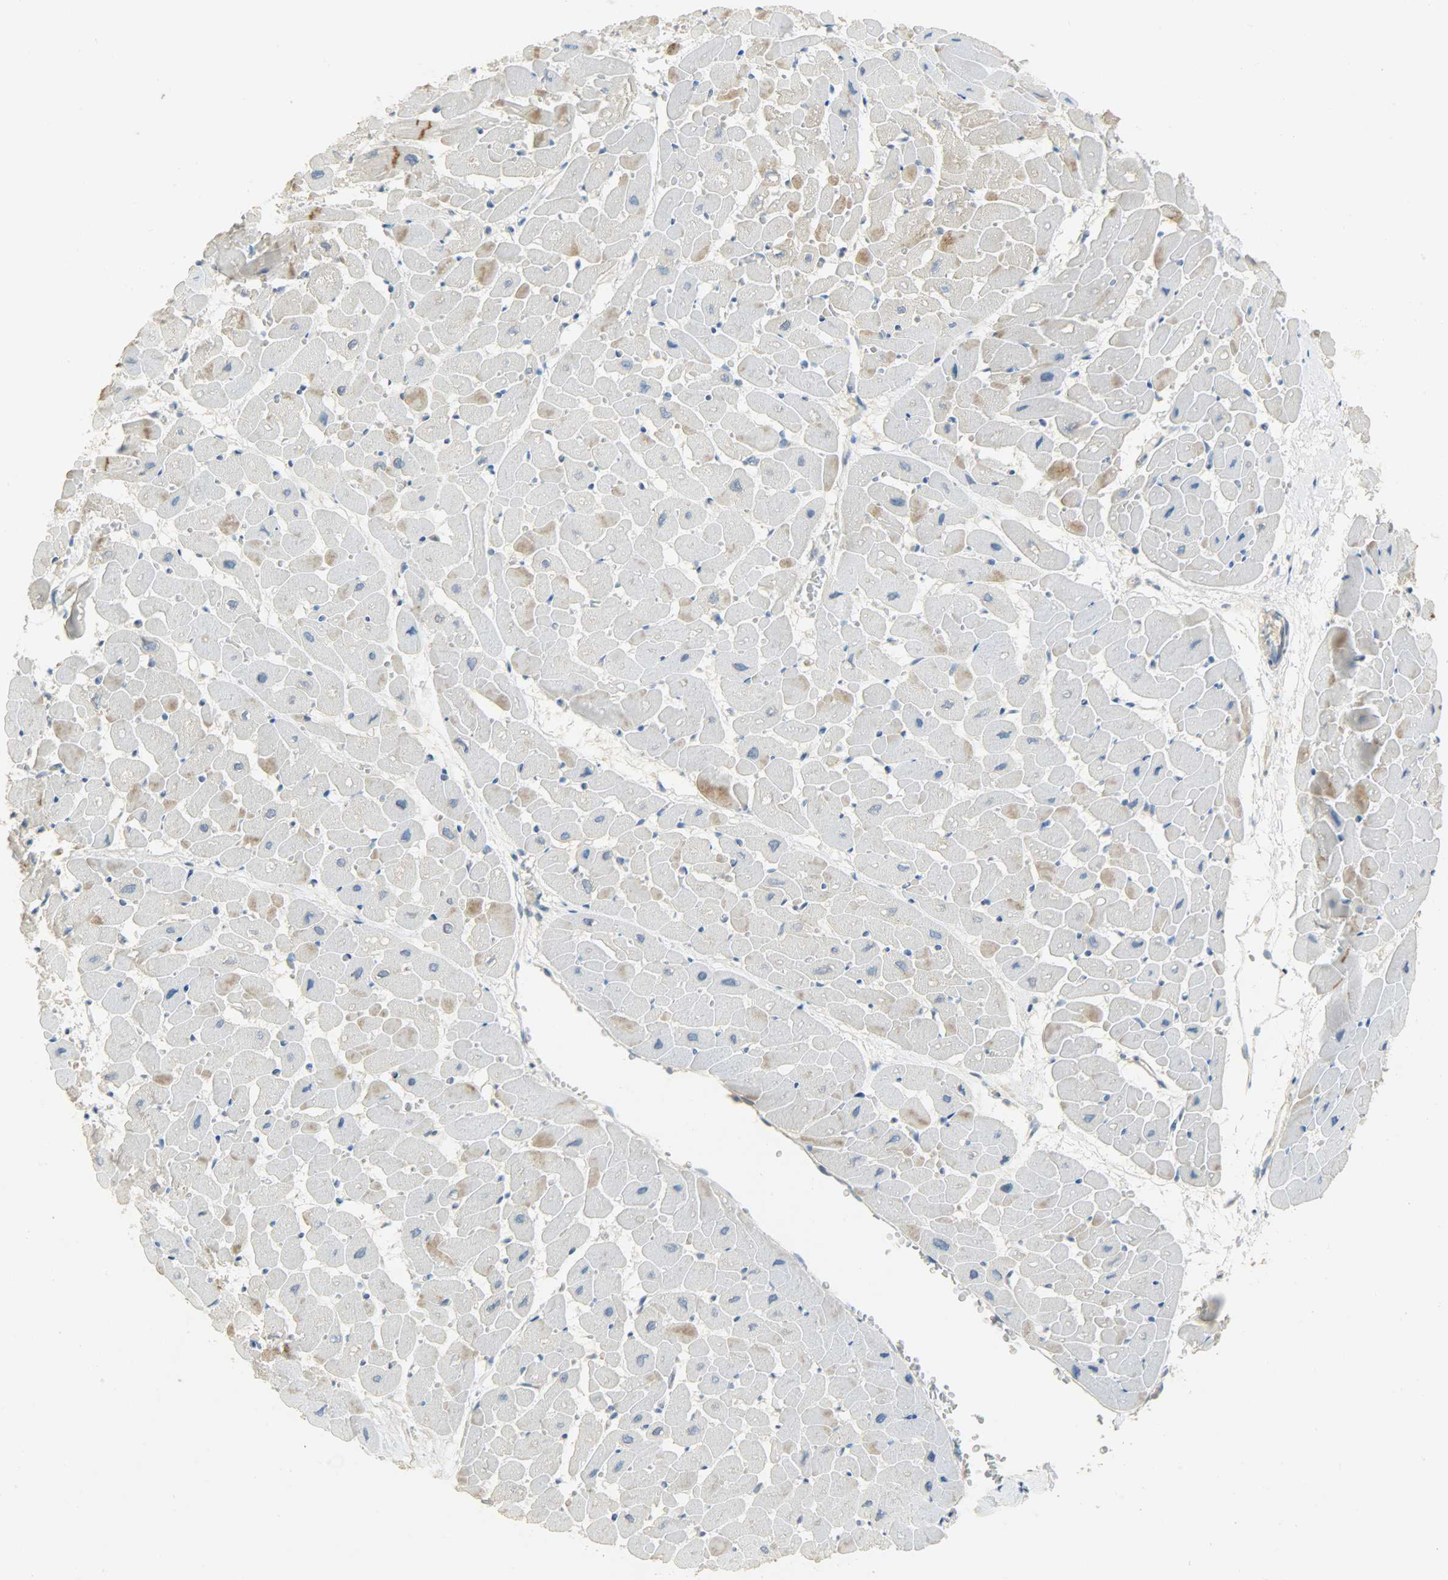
{"staining": {"intensity": "strong", "quantity": ">75%", "location": "cytoplasmic/membranous"}, "tissue": "heart muscle", "cell_type": "Cardiomyocytes", "image_type": "normal", "snomed": [{"axis": "morphology", "description": "Normal tissue, NOS"}, {"axis": "topography", "description": "Heart"}], "caption": "IHC histopathology image of unremarkable heart muscle: heart muscle stained using IHC demonstrates high levels of strong protein expression localized specifically in the cytoplasmic/membranous of cardiomyocytes, appearing as a cytoplasmic/membranous brown color.", "gene": "DSG2", "patient": {"sex": "male", "age": 45}}